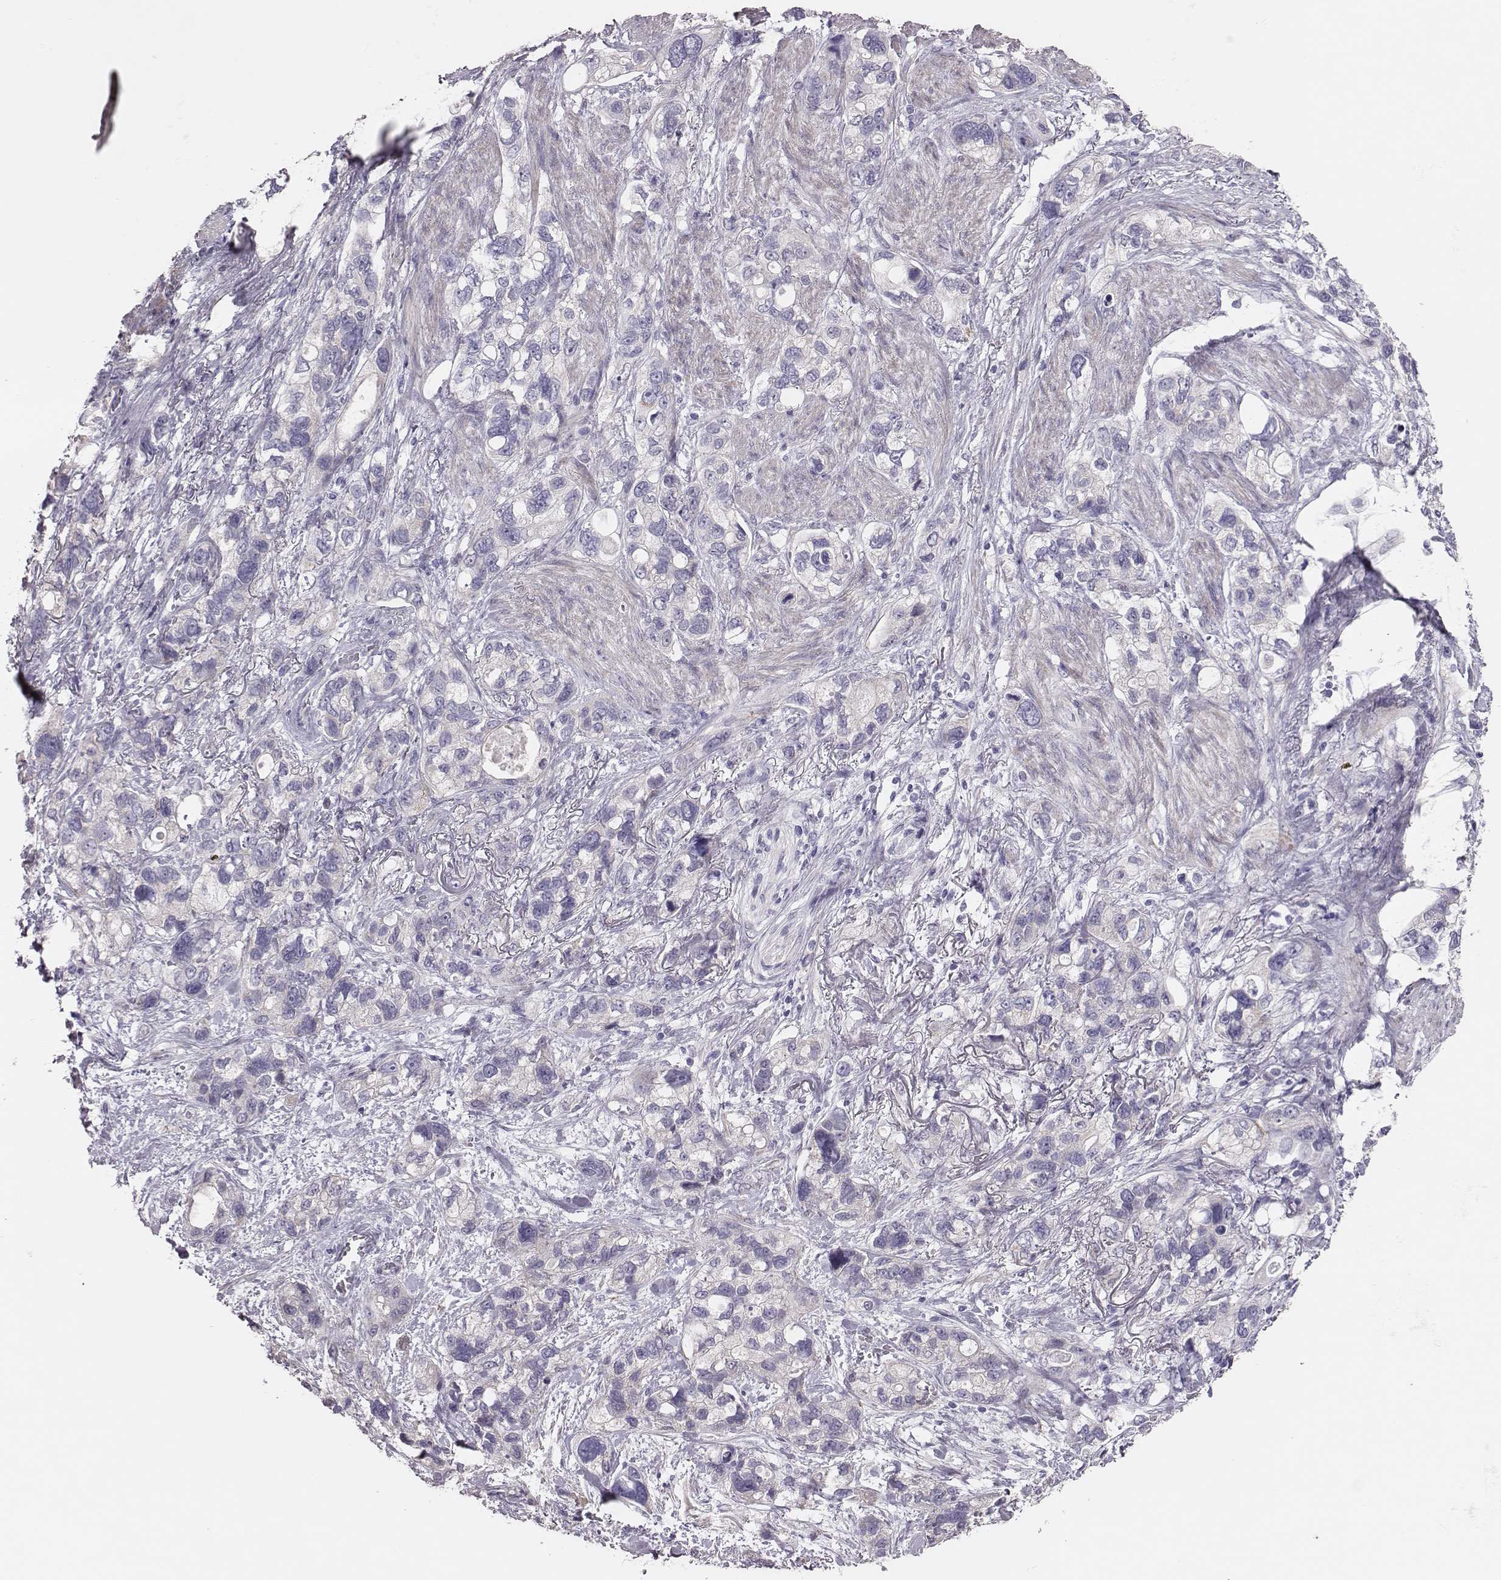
{"staining": {"intensity": "negative", "quantity": "none", "location": "none"}, "tissue": "stomach cancer", "cell_type": "Tumor cells", "image_type": "cancer", "snomed": [{"axis": "morphology", "description": "Adenocarcinoma, NOS"}, {"axis": "topography", "description": "Stomach, upper"}], "caption": "Tumor cells are negative for protein expression in human stomach cancer.", "gene": "SCML2", "patient": {"sex": "female", "age": 81}}